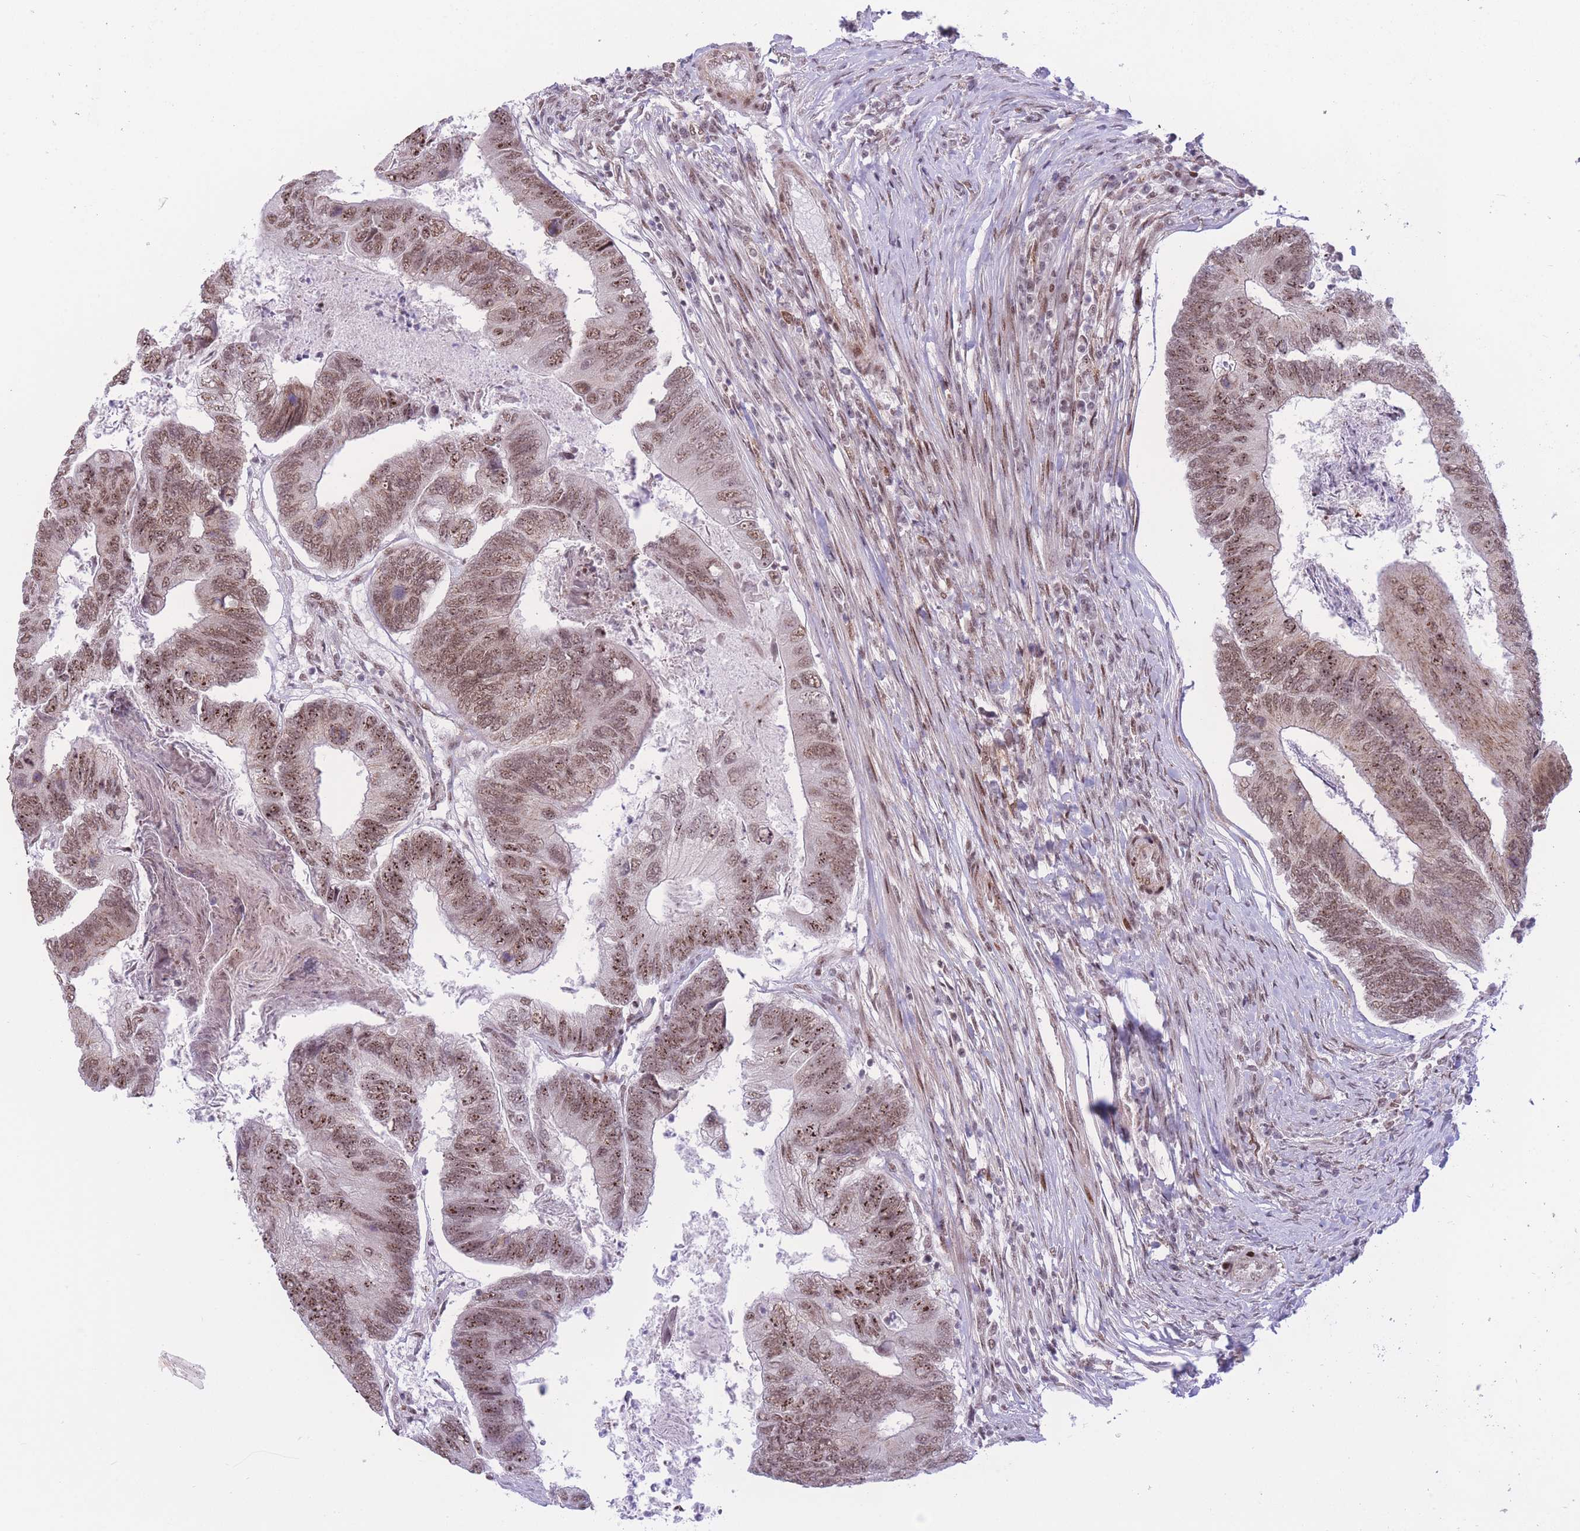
{"staining": {"intensity": "moderate", "quantity": ">75%", "location": "nuclear"}, "tissue": "colorectal cancer", "cell_type": "Tumor cells", "image_type": "cancer", "snomed": [{"axis": "morphology", "description": "Adenocarcinoma, NOS"}, {"axis": "topography", "description": "Colon"}], "caption": "Approximately >75% of tumor cells in human colorectal cancer (adenocarcinoma) display moderate nuclear protein positivity as visualized by brown immunohistochemical staining.", "gene": "PCIF1", "patient": {"sex": "female", "age": 67}}